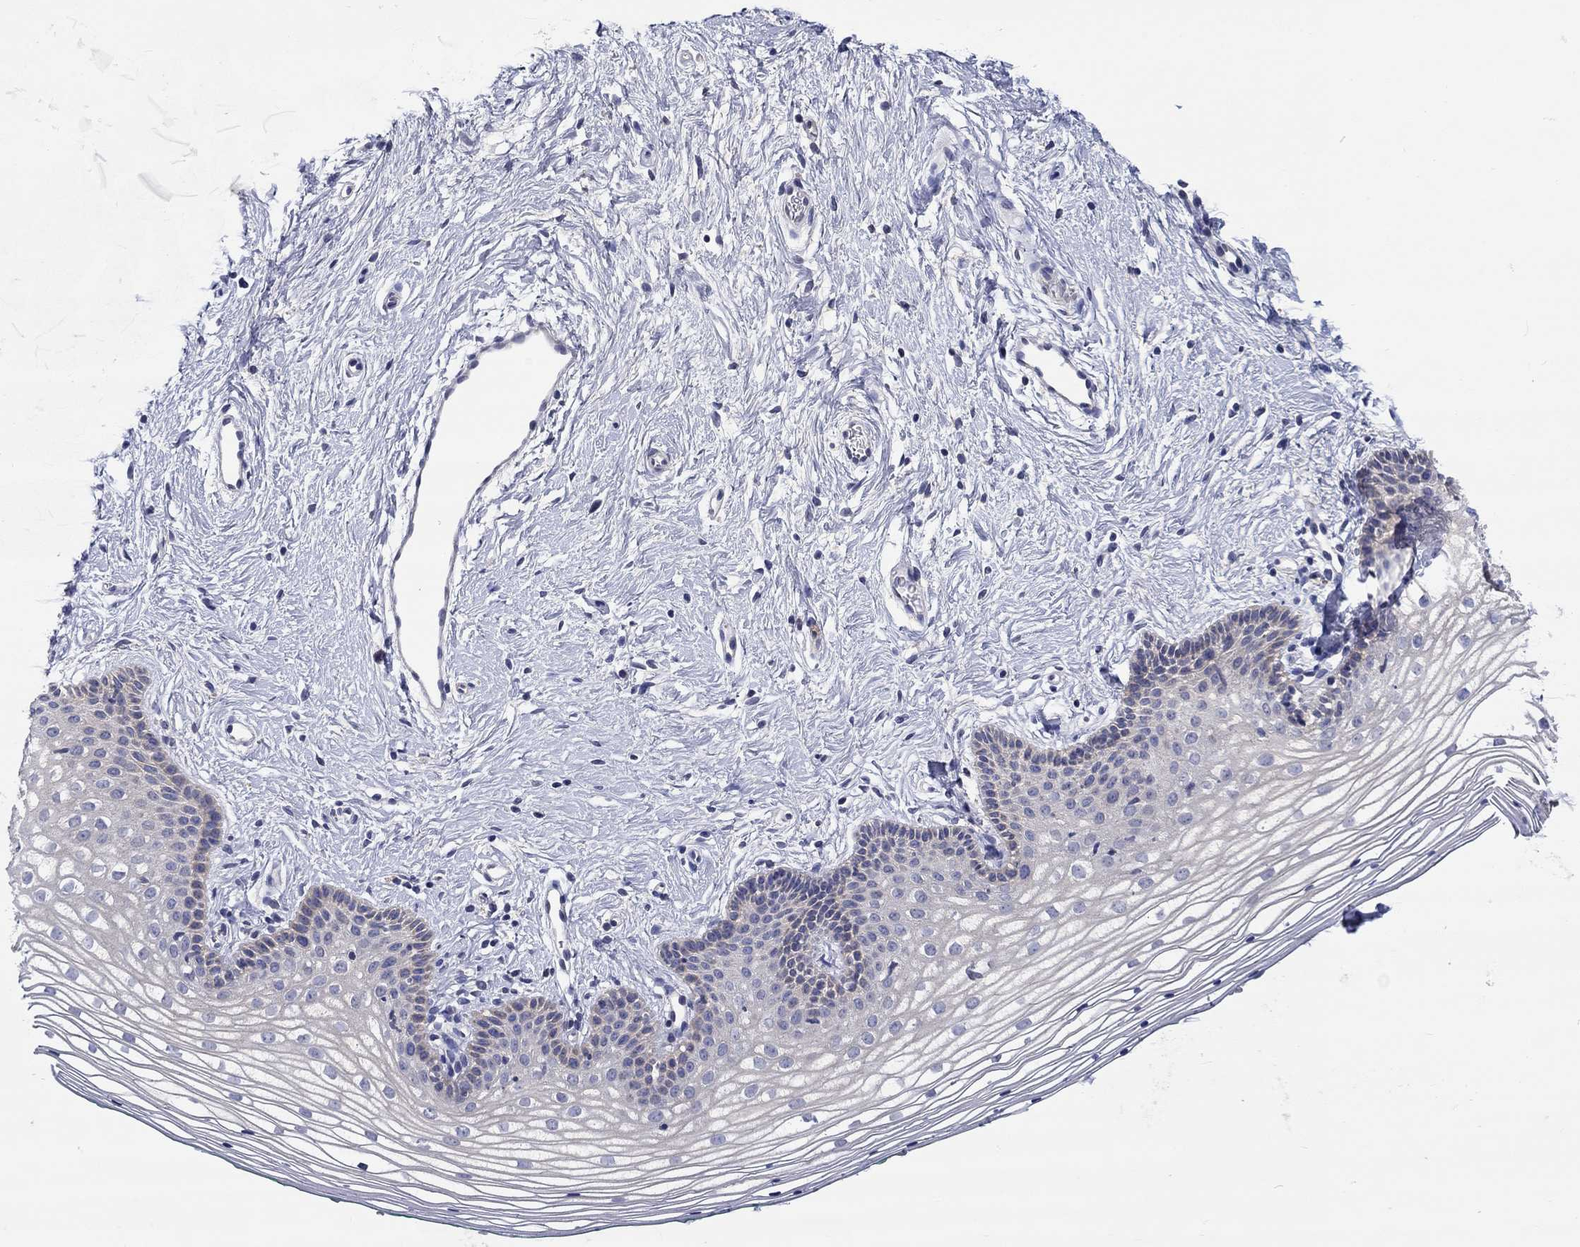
{"staining": {"intensity": "negative", "quantity": "none", "location": "none"}, "tissue": "vagina", "cell_type": "Squamous epithelial cells", "image_type": "normal", "snomed": [{"axis": "morphology", "description": "Normal tissue, NOS"}, {"axis": "topography", "description": "Vagina"}], "caption": "Squamous epithelial cells show no significant expression in normal vagina. (Stains: DAB IHC with hematoxylin counter stain, Microscopy: brightfield microscopy at high magnification).", "gene": "CHIT1", "patient": {"sex": "female", "age": 36}}